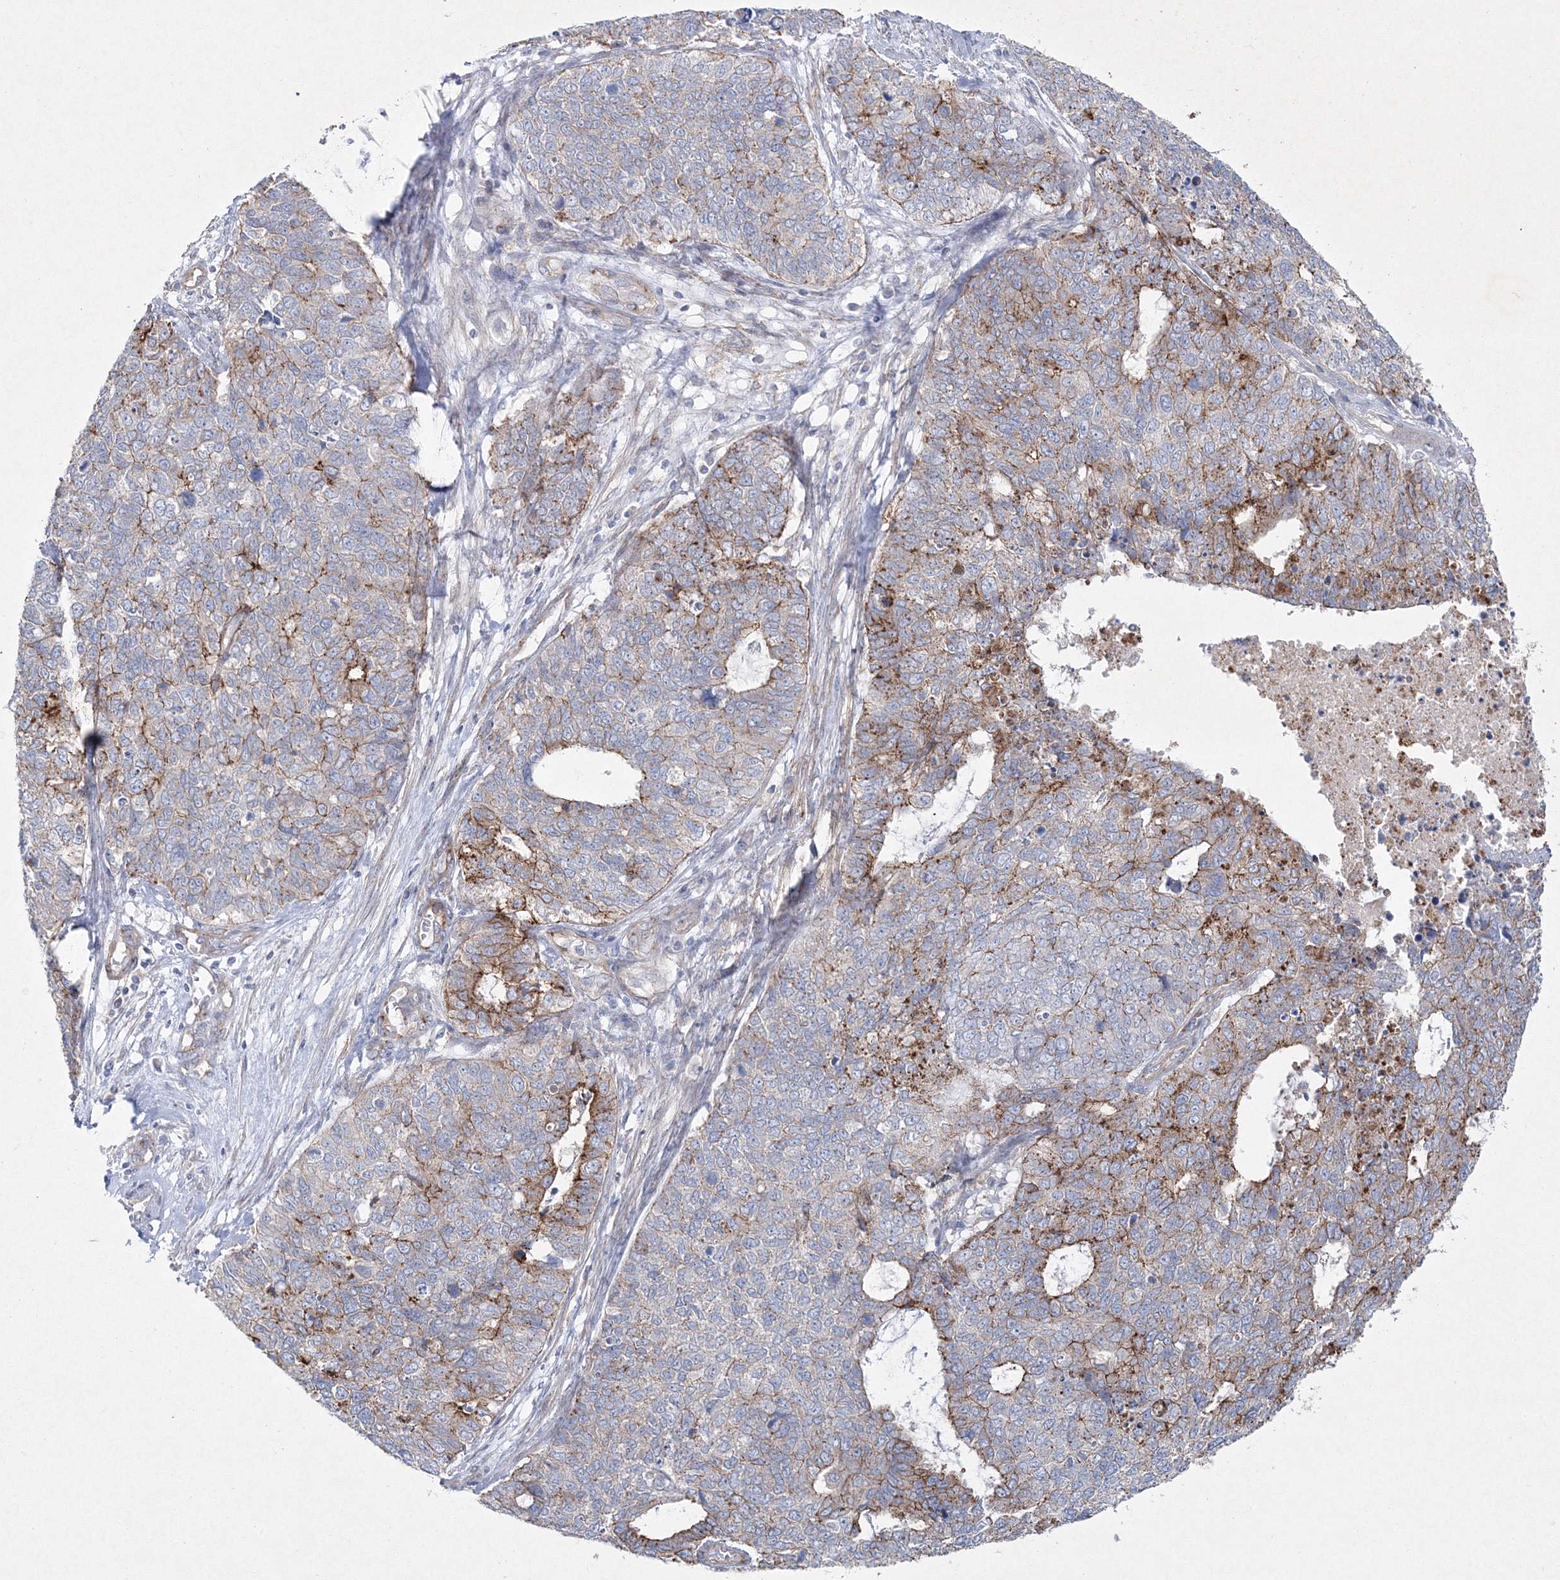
{"staining": {"intensity": "moderate", "quantity": "25%-75%", "location": "cytoplasmic/membranous"}, "tissue": "cervical cancer", "cell_type": "Tumor cells", "image_type": "cancer", "snomed": [{"axis": "morphology", "description": "Squamous cell carcinoma, NOS"}, {"axis": "topography", "description": "Cervix"}], "caption": "Squamous cell carcinoma (cervical) tissue demonstrates moderate cytoplasmic/membranous positivity in about 25%-75% of tumor cells", "gene": "NAA40", "patient": {"sex": "female", "age": 63}}